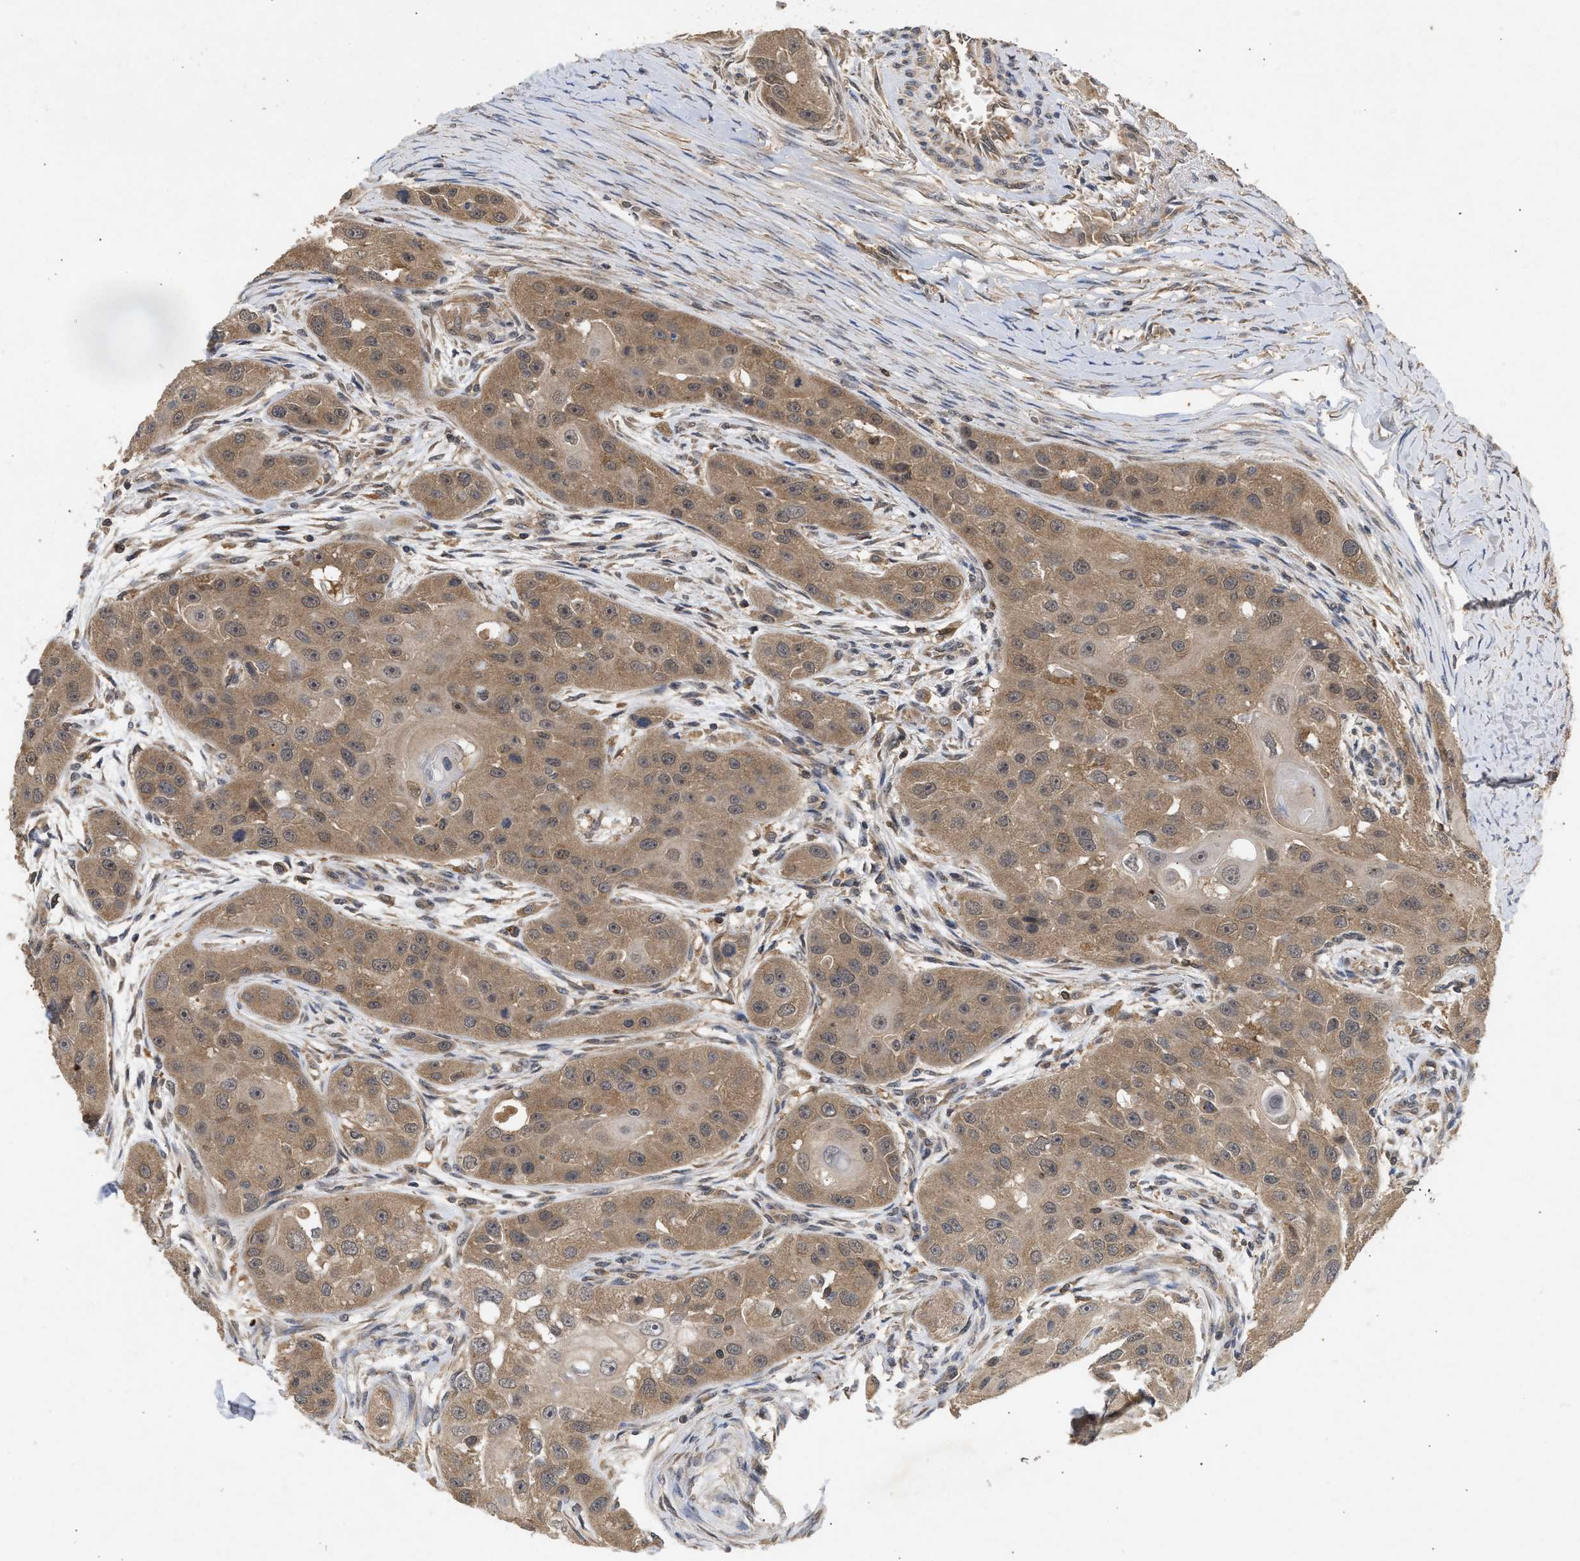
{"staining": {"intensity": "moderate", "quantity": ">75%", "location": "cytoplasmic/membranous"}, "tissue": "head and neck cancer", "cell_type": "Tumor cells", "image_type": "cancer", "snomed": [{"axis": "morphology", "description": "Normal tissue, NOS"}, {"axis": "morphology", "description": "Squamous cell carcinoma, NOS"}, {"axis": "topography", "description": "Skeletal muscle"}, {"axis": "topography", "description": "Head-Neck"}], "caption": "Immunohistochemical staining of squamous cell carcinoma (head and neck) demonstrates medium levels of moderate cytoplasmic/membranous positivity in about >75% of tumor cells. Using DAB (3,3'-diaminobenzidine) (brown) and hematoxylin (blue) stains, captured at high magnification using brightfield microscopy.", "gene": "FITM1", "patient": {"sex": "male", "age": 51}}